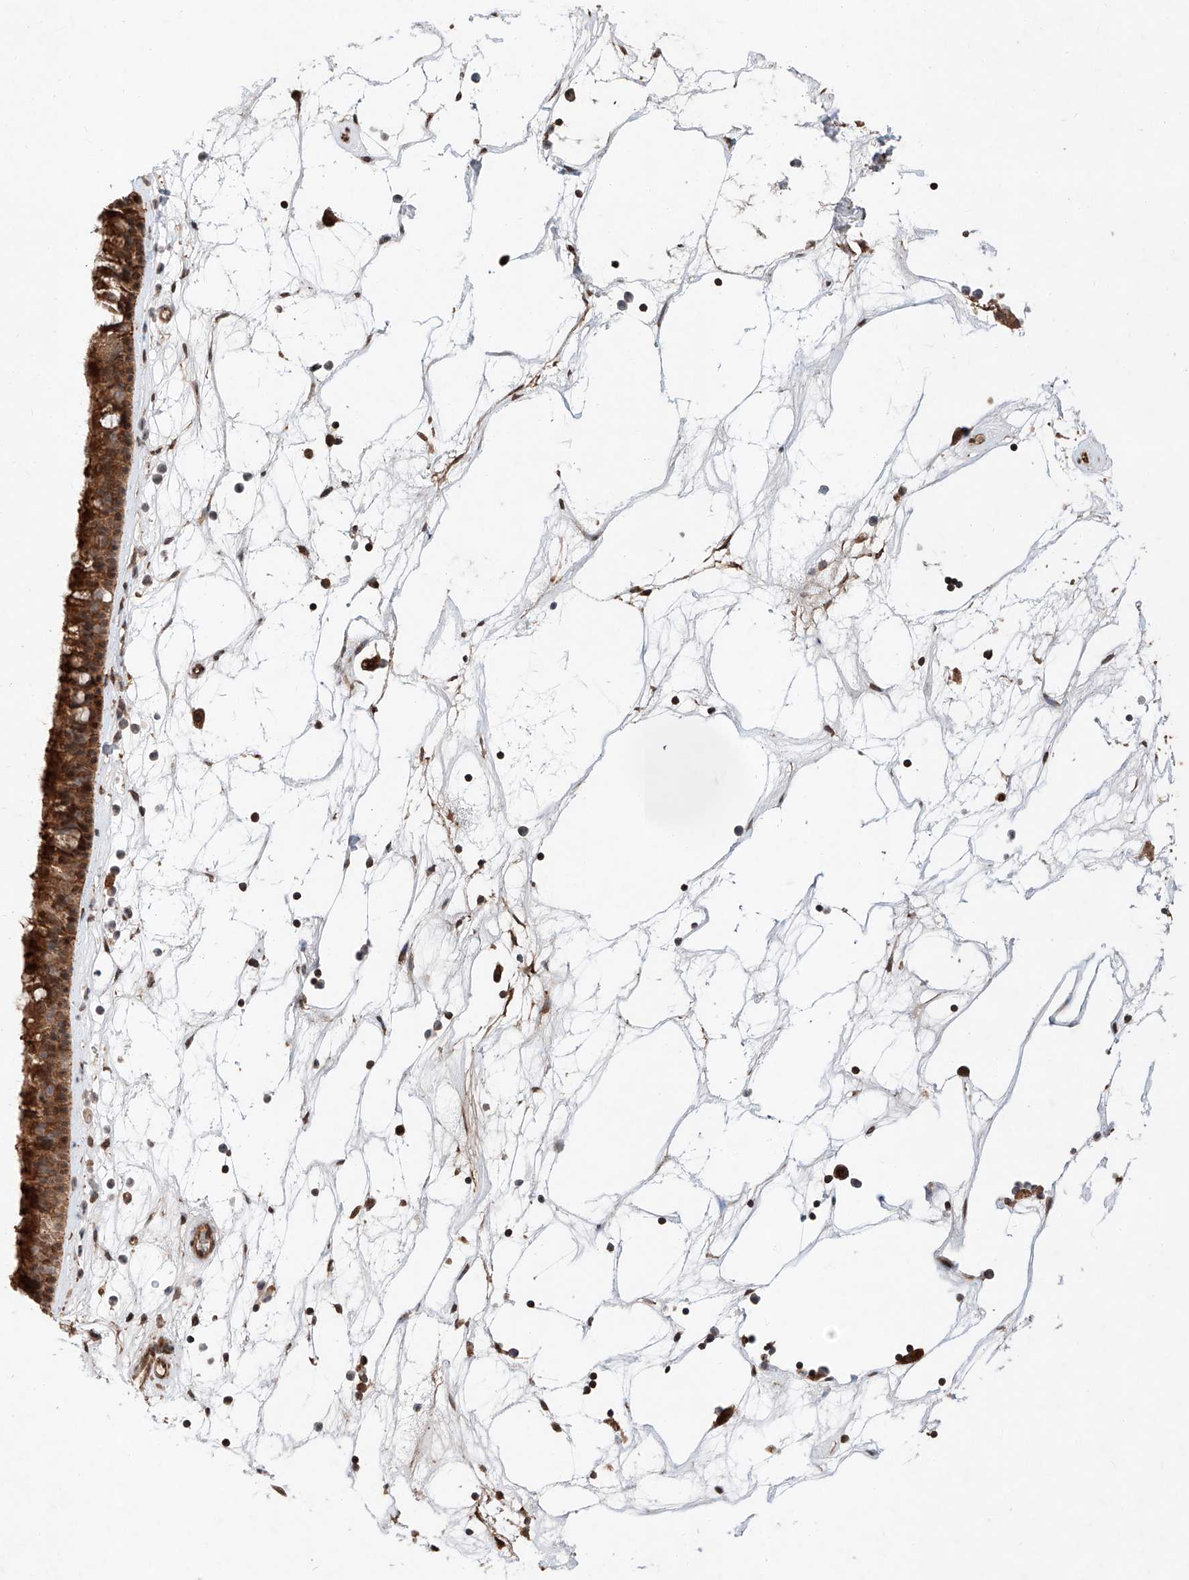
{"staining": {"intensity": "strong", "quantity": ">75%", "location": "cytoplasmic/membranous,nuclear"}, "tissue": "nasopharynx", "cell_type": "Respiratory epithelial cells", "image_type": "normal", "snomed": [{"axis": "morphology", "description": "Normal tissue, NOS"}, {"axis": "topography", "description": "Nasopharynx"}], "caption": "Immunohistochemical staining of unremarkable human nasopharynx exhibits high levels of strong cytoplasmic/membranous,nuclear expression in about >75% of respiratory epithelial cells.", "gene": "ZFP28", "patient": {"sex": "male", "age": 64}}